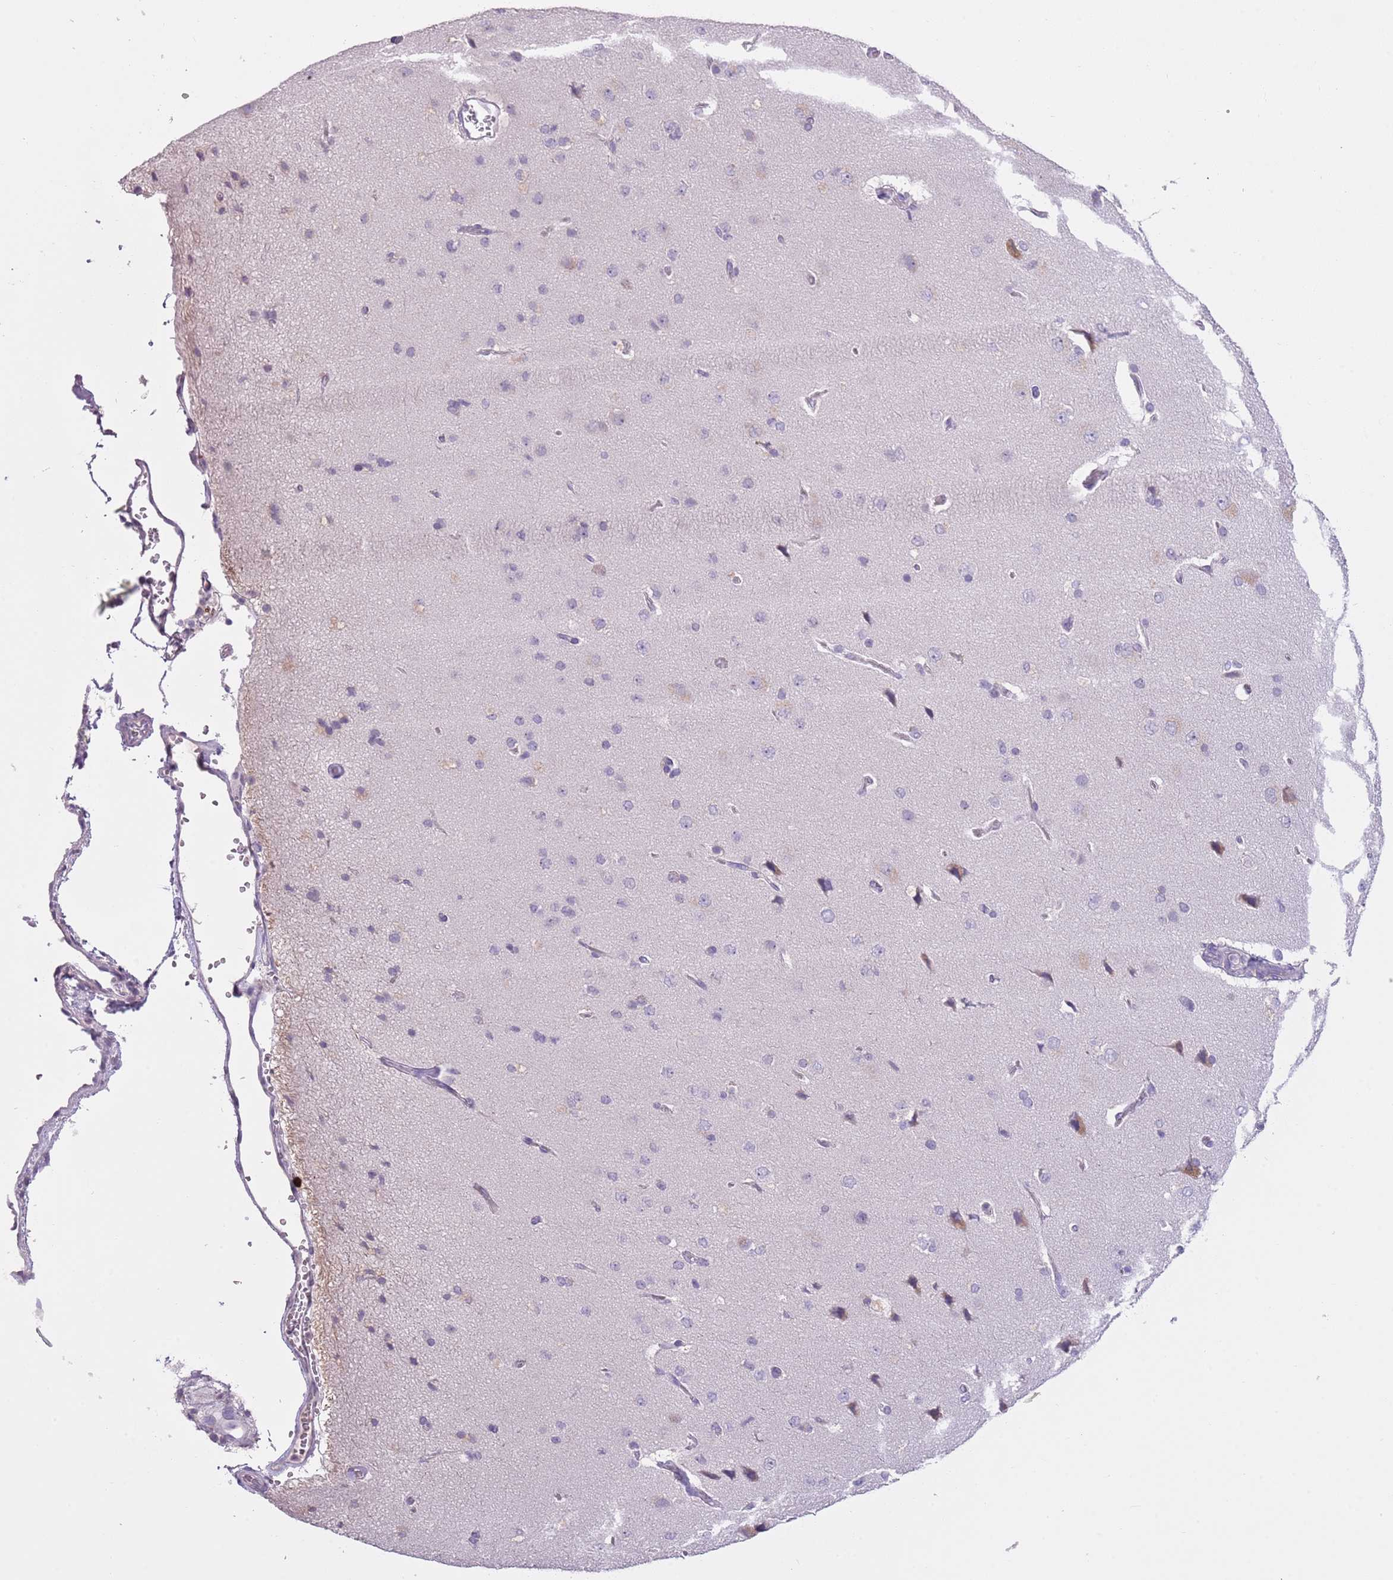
{"staining": {"intensity": "negative", "quantity": "none", "location": "none"}, "tissue": "cerebral cortex", "cell_type": "Endothelial cells", "image_type": "normal", "snomed": [{"axis": "morphology", "description": "Normal tissue, NOS"}, {"axis": "topography", "description": "Cerebral cortex"}], "caption": "This photomicrograph is of normal cerebral cortex stained with immunohistochemistry (IHC) to label a protein in brown with the nuclei are counter-stained blue. There is no staining in endothelial cells.", "gene": "SLC35E3", "patient": {"sex": "male", "age": 62}}